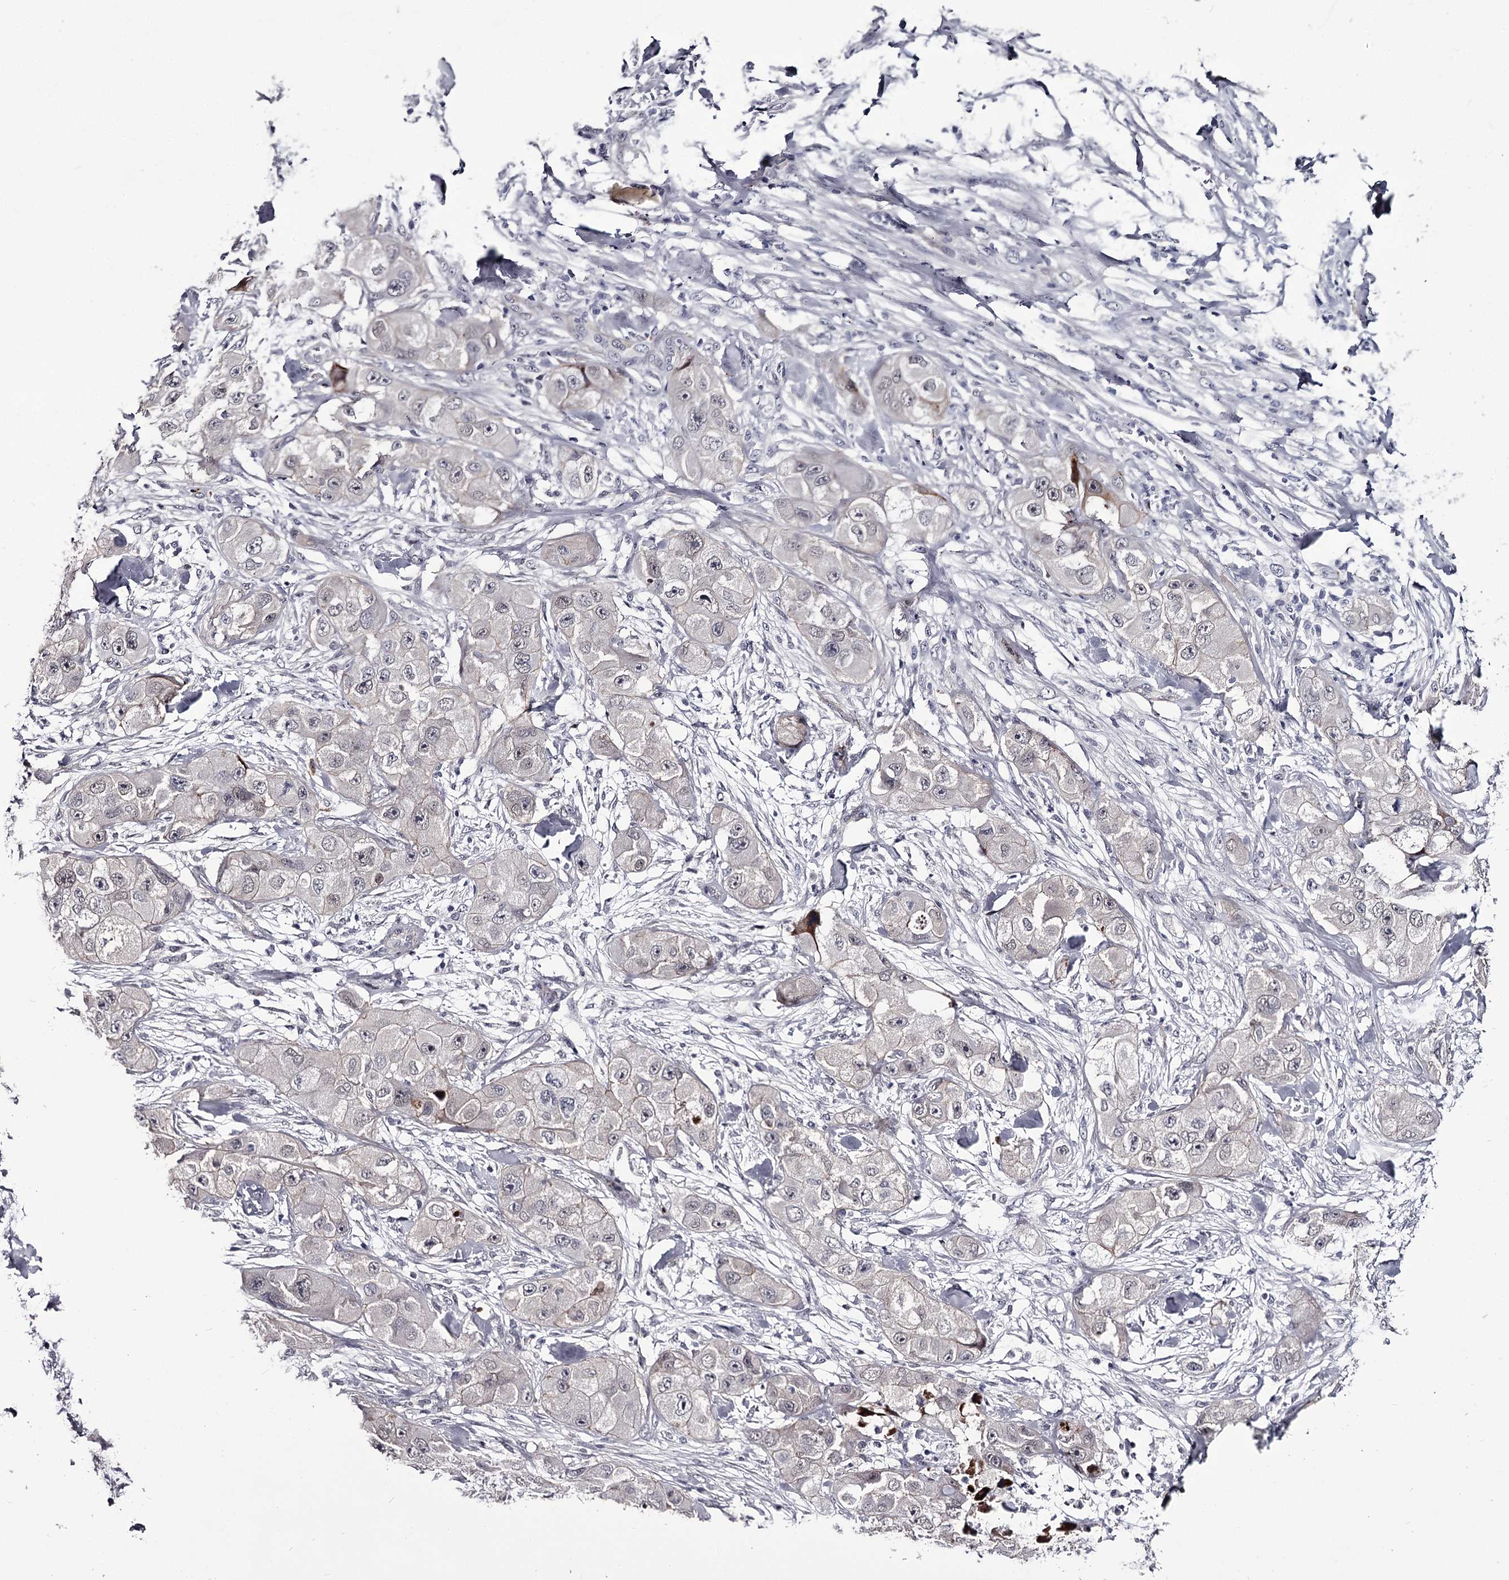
{"staining": {"intensity": "negative", "quantity": "none", "location": "none"}, "tissue": "skin cancer", "cell_type": "Tumor cells", "image_type": "cancer", "snomed": [{"axis": "morphology", "description": "Squamous cell carcinoma, NOS"}, {"axis": "topography", "description": "Skin"}, {"axis": "topography", "description": "Subcutis"}], "caption": "An immunohistochemistry (IHC) micrograph of skin squamous cell carcinoma is shown. There is no staining in tumor cells of skin squamous cell carcinoma.", "gene": "OVOL2", "patient": {"sex": "male", "age": 73}}